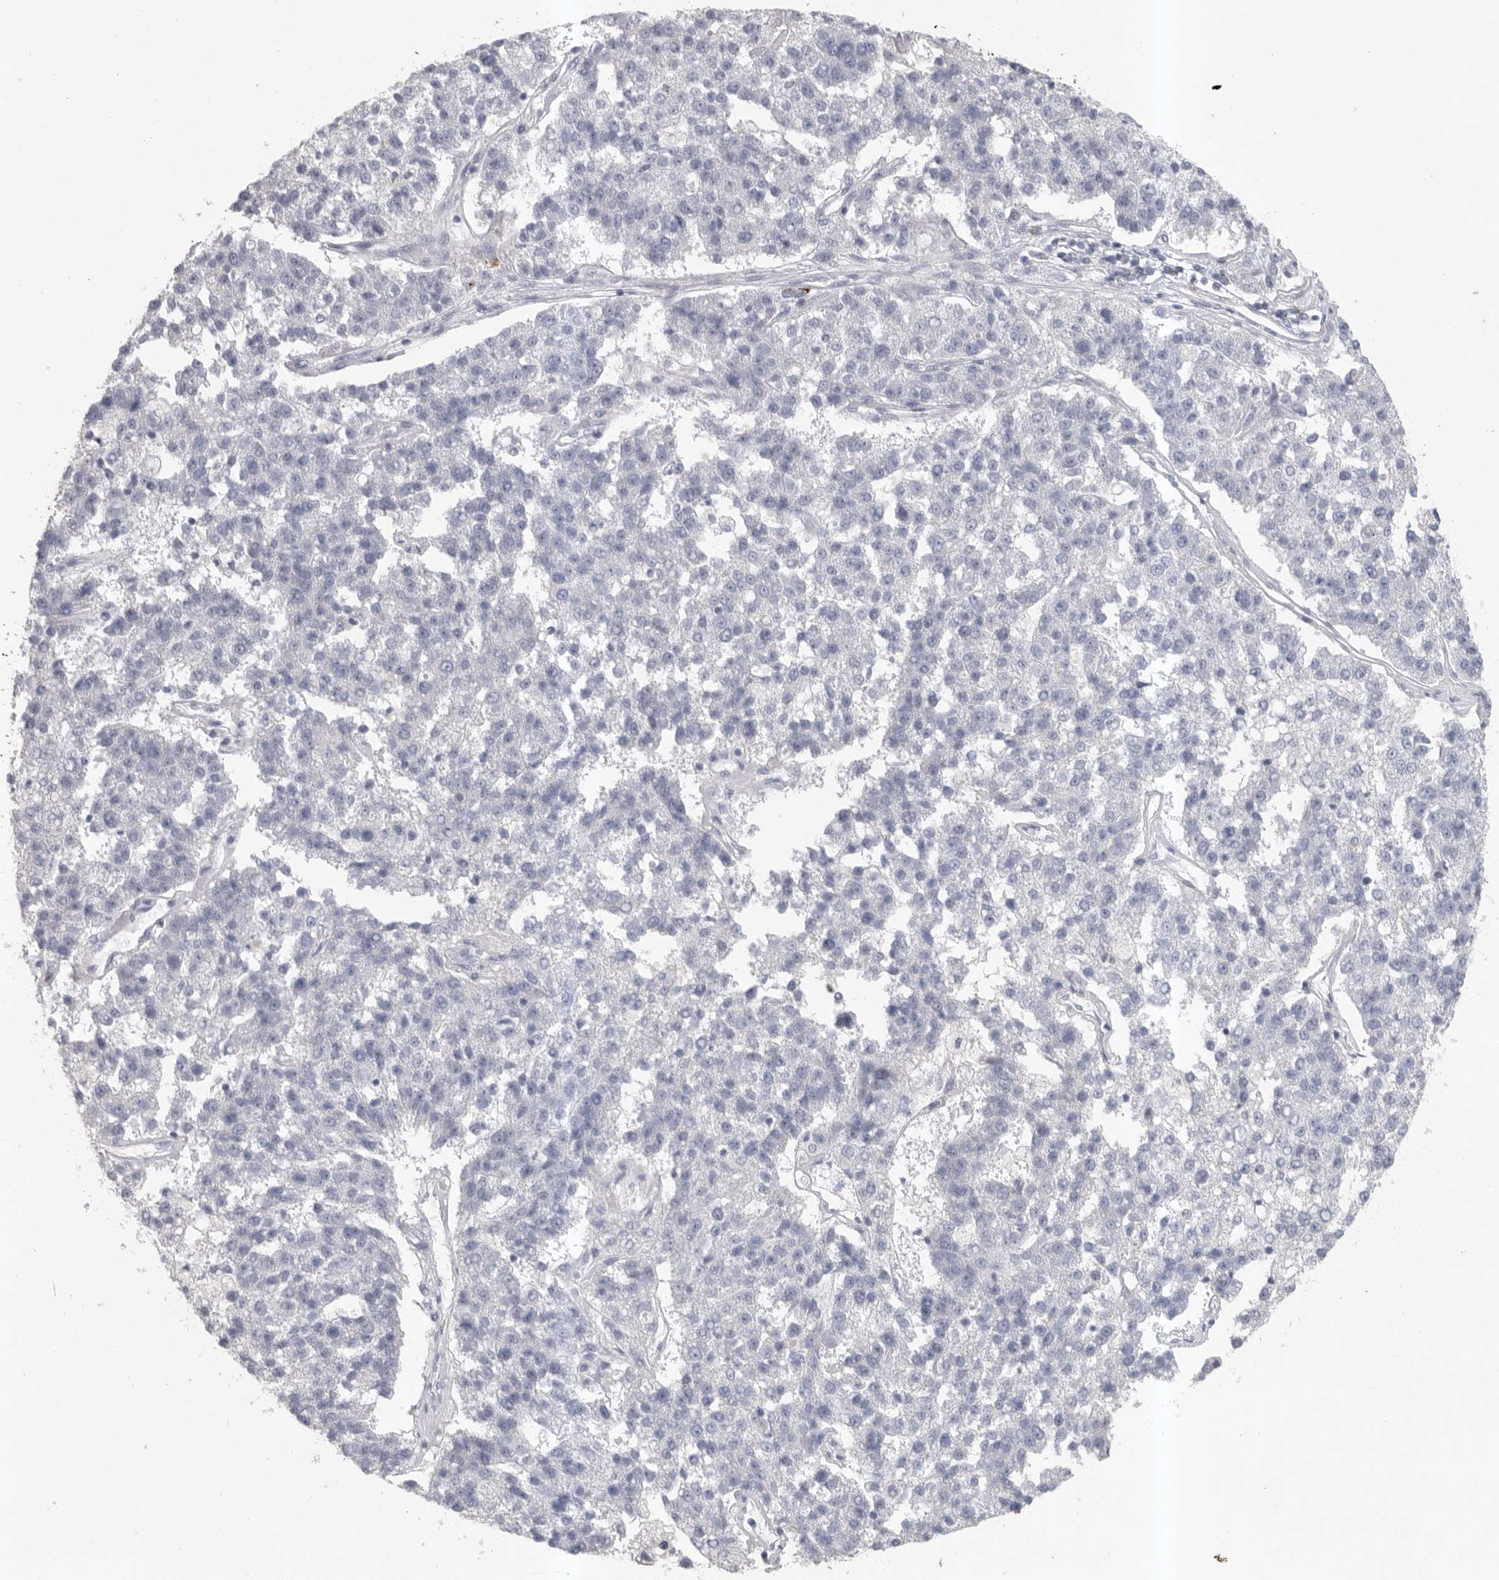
{"staining": {"intensity": "negative", "quantity": "none", "location": "none"}, "tissue": "pancreatic cancer", "cell_type": "Tumor cells", "image_type": "cancer", "snomed": [{"axis": "morphology", "description": "Adenocarcinoma, NOS"}, {"axis": "topography", "description": "Pancreas"}], "caption": "The immunohistochemistry (IHC) micrograph has no significant staining in tumor cells of pancreatic cancer (adenocarcinoma) tissue. Brightfield microscopy of immunohistochemistry (IHC) stained with DAB (brown) and hematoxylin (blue), captured at high magnification.", "gene": "TMEM69", "patient": {"sex": "female", "age": 61}}